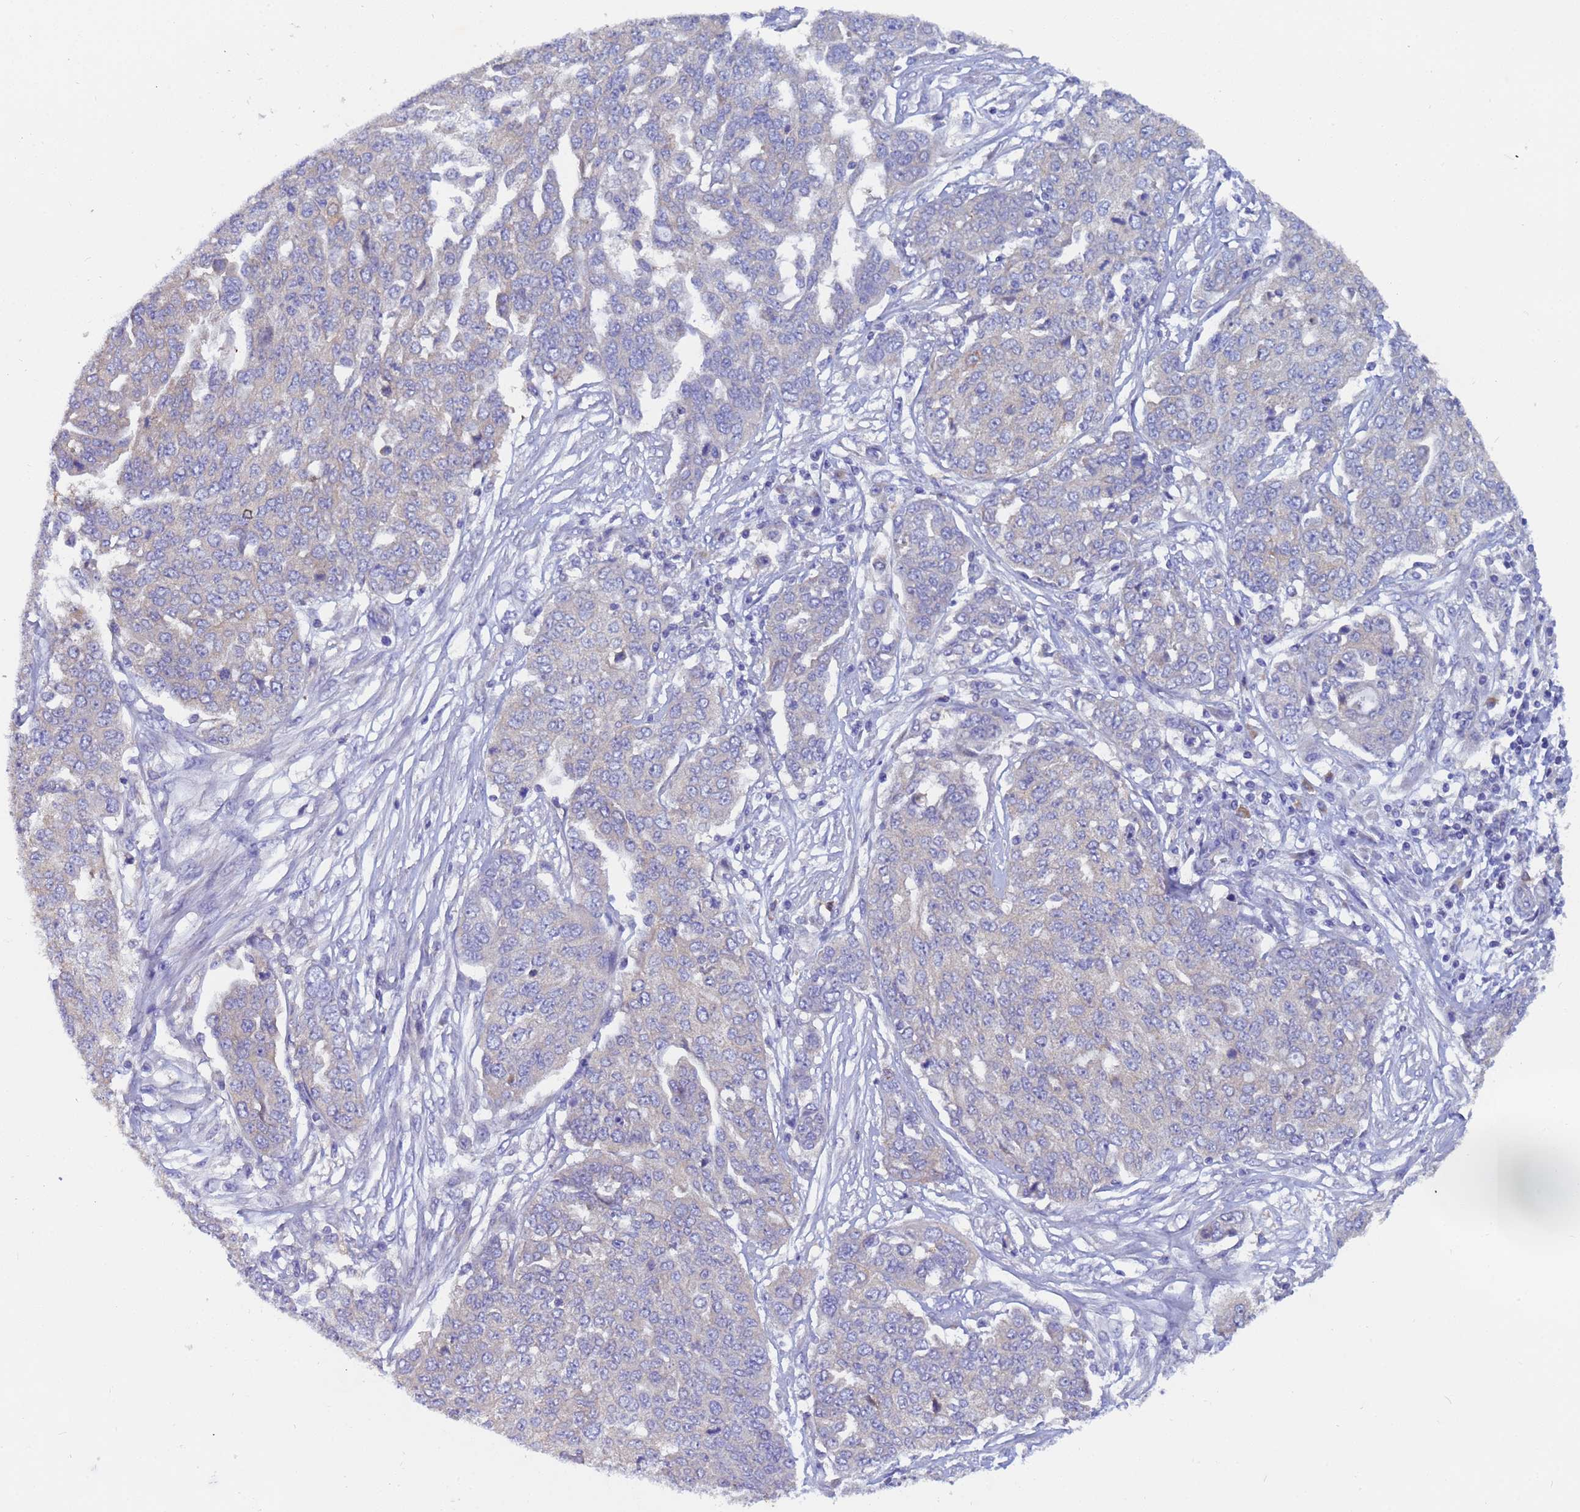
{"staining": {"intensity": "negative", "quantity": "none", "location": "none"}, "tissue": "ovarian cancer", "cell_type": "Tumor cells", "image_type": "cancer", "snomed": [{"axis": "morphology", "description": "Cystadenocarcinoma, serous, NOS"}, {"axis": "topography", "description": "Soft tissue"}, {"axis": "topography", "description": "Ovary"}], "caption": "High magnification brightfield microscopy of ovarian cancer (serous cystadenocarcinoma) stained with DAB (brown) and counterstained with hematoxylin (blue): tumor cells show no significant staining. (DAB (3,3'-diaminobenzidine) immunohistochemistry (IHC) visualized using brightfield microscopy, high magnification).", "gene": "UBE2O", "patient": {"sex": "female", "age": 57}}